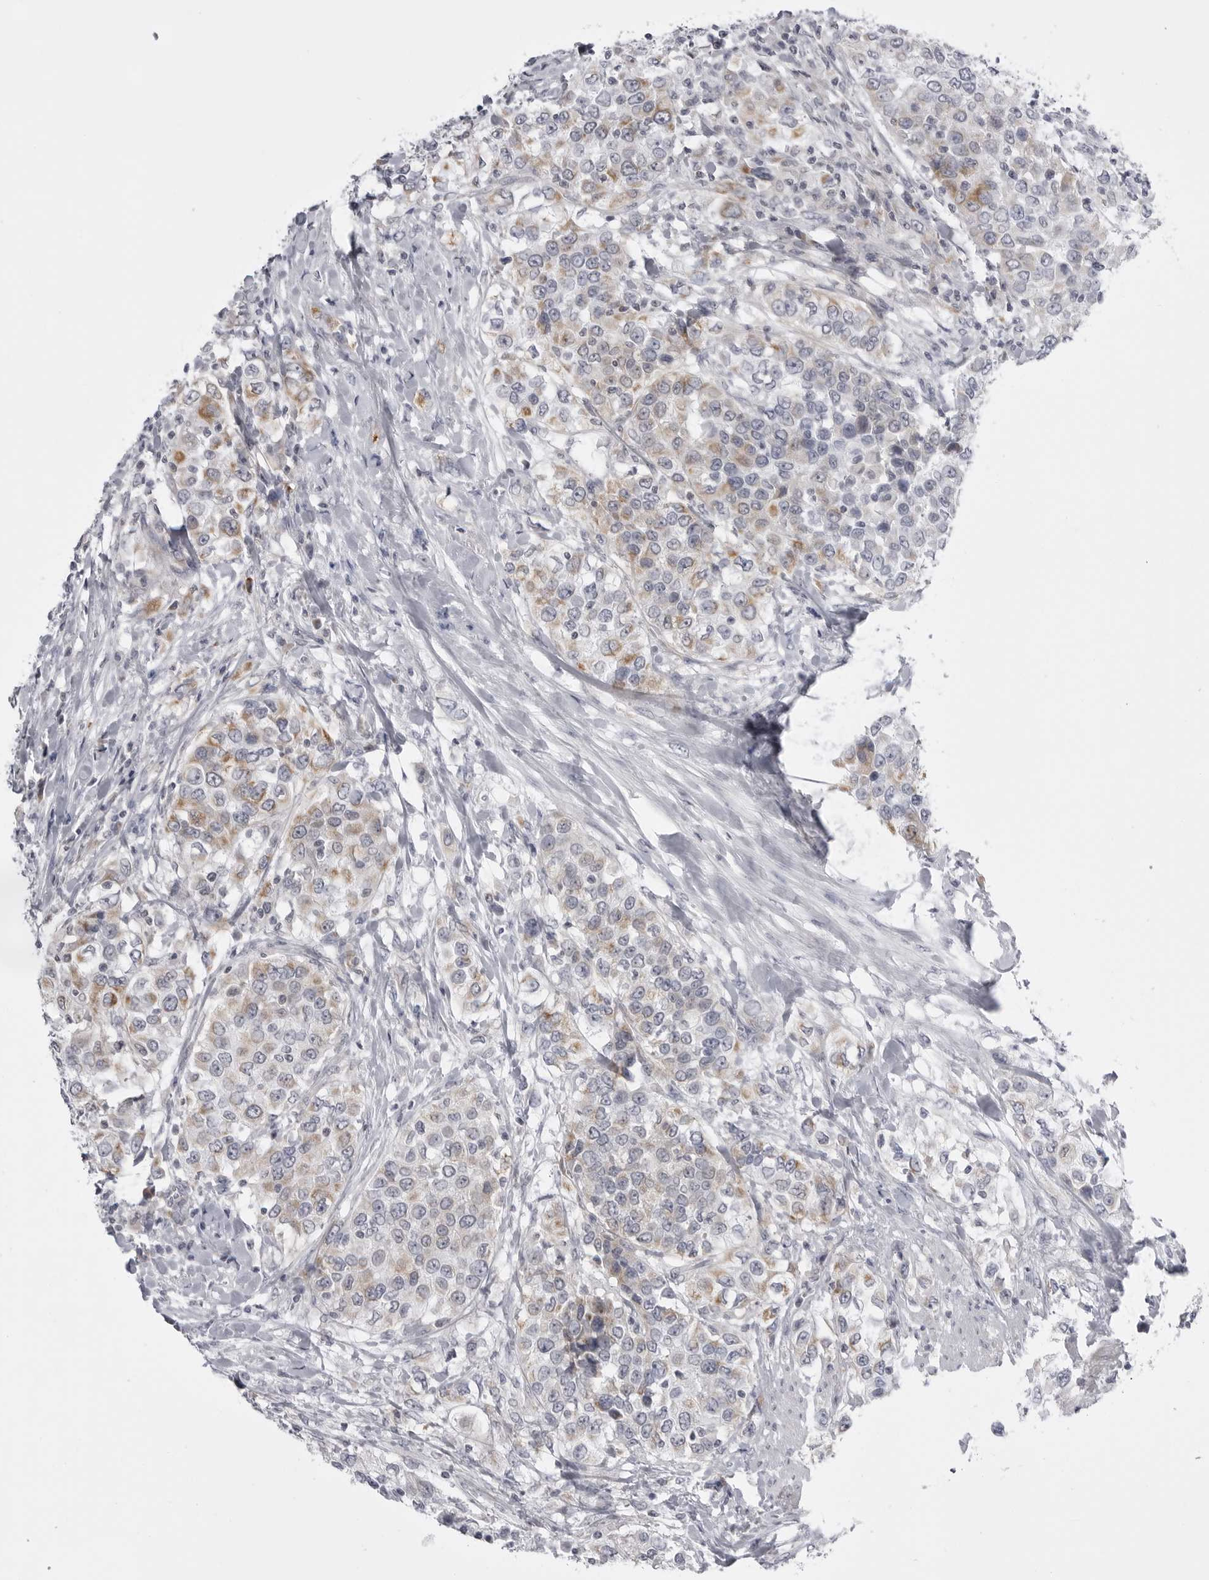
{"staining": {"intensity": "moderate", "quantity": "<25%", "location": "cytoplasmic/membranous"}, "tissue": "urothelial cancer", "cell_type": "Tumor cells", "image_type": "cancer", "snomed": [{"axis": "morphology", "description": "Urothelial carcinoma, High grade"}, {"axis": "topography", "description": "Urinary bladder"}], "caption": "Protein expression by immunohistochemistry demonstrates moderate cytoplasmic/membranous staining in about <25% of tumor cells in urothelial cancer. Immunohistochemistry (ihc) stains the protein of interest in brown and the nuclei are stained blue.", "gene": "TUFM", "patient": {"sex": "female", "age": 80}}